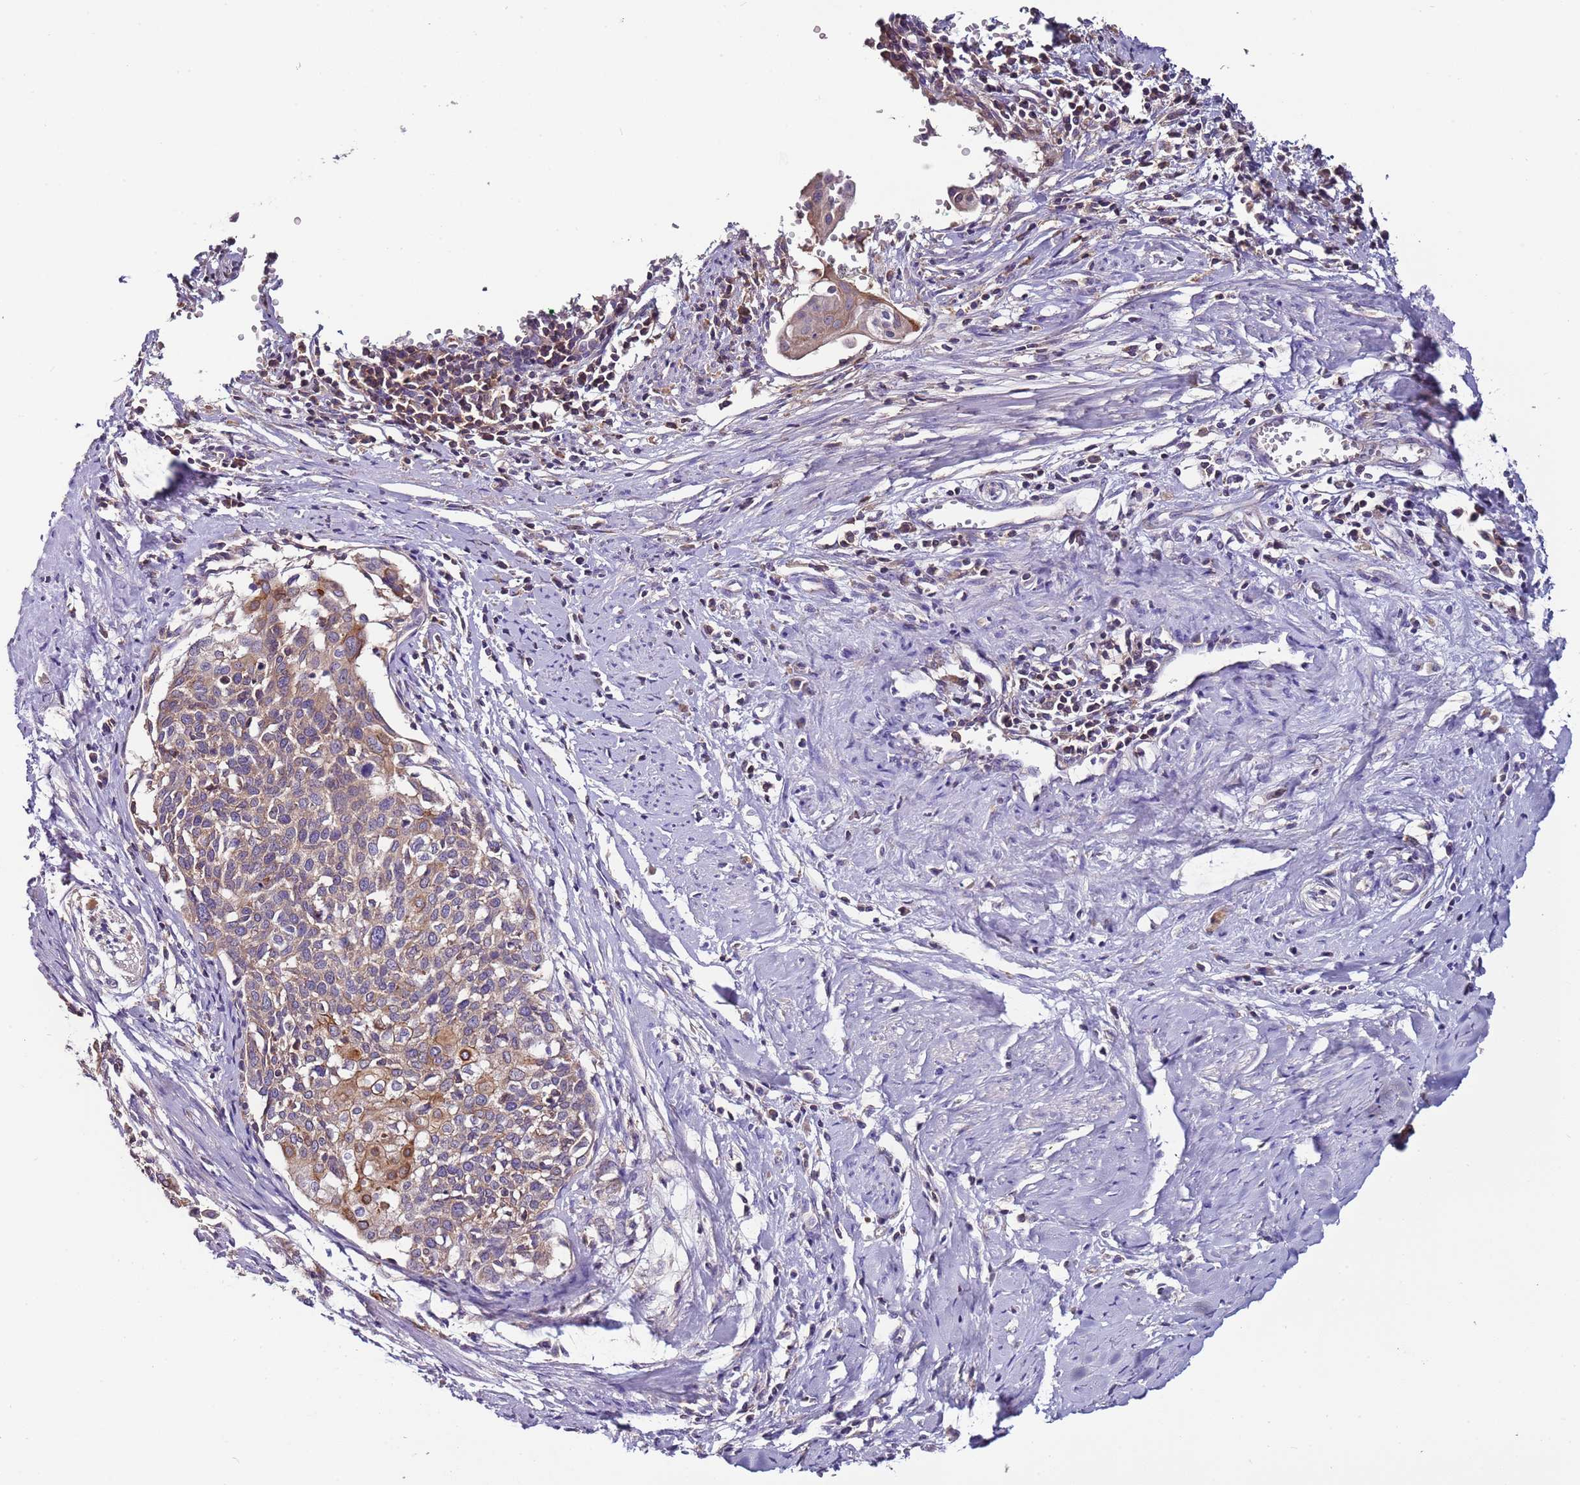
{"staining": {"intensity": "weak", "quantity": ">75%", "location": "cytoplasmic/membranous"}, "tissue": "cervical cancer", "cell_type": "Tumor cells", "image_type": "cancer", "snomed": [{"axis": "morphology", "description": "Squamous cell carcinoma, NOS"}, {"axis": "topography", "description": "Cervix"}], "caption": "Immunohistochemistry histopathology image of cervical cancer (squamous cell carcinoma) stained for a protein (brown), which exhibits low levels of weak cytoplasmic/membranous positivity in approximately >75% of tumor cells.", "gene": "IGIP", "patient": {"sex": "female", "age": 44}}